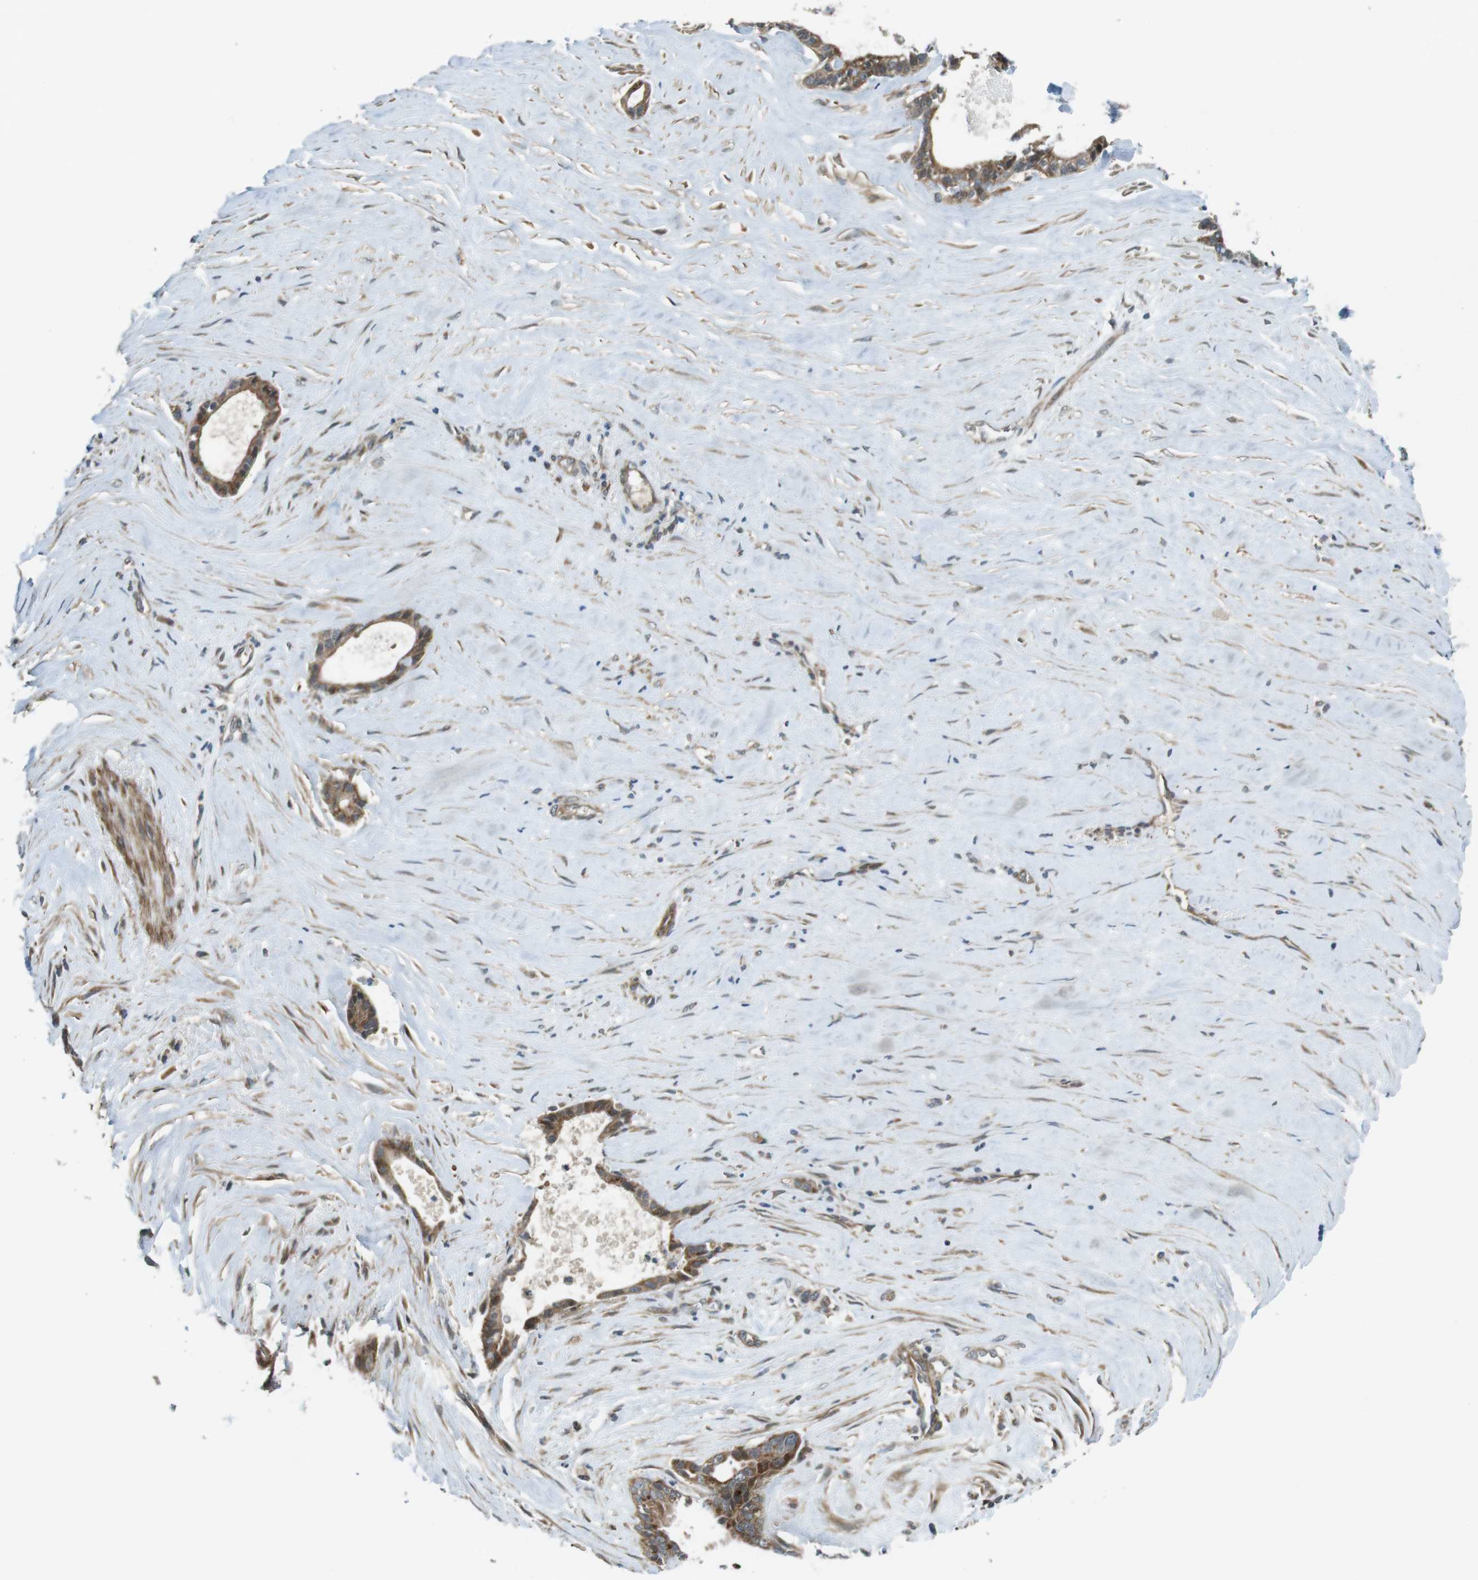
{"staining": {"intensity": "moderate", "quantity": ">75%", "location": "cytoplasmic/membranous"}, "tissue": "liver cancer", "cell_type": "Tumor cells", "image_type": "cancer", "snomed": [{"axis": "morphology", "description": "Cholangiocarcinoma"}, {"axis": "topography", "description": "Liver"}], "caption": "Liver cholangiocarcinoma stained with a protein marker exhibits moderate staining in tumor cells.", "gene": "IFFO2", "patient": {"sex": "female", "age": 55}}